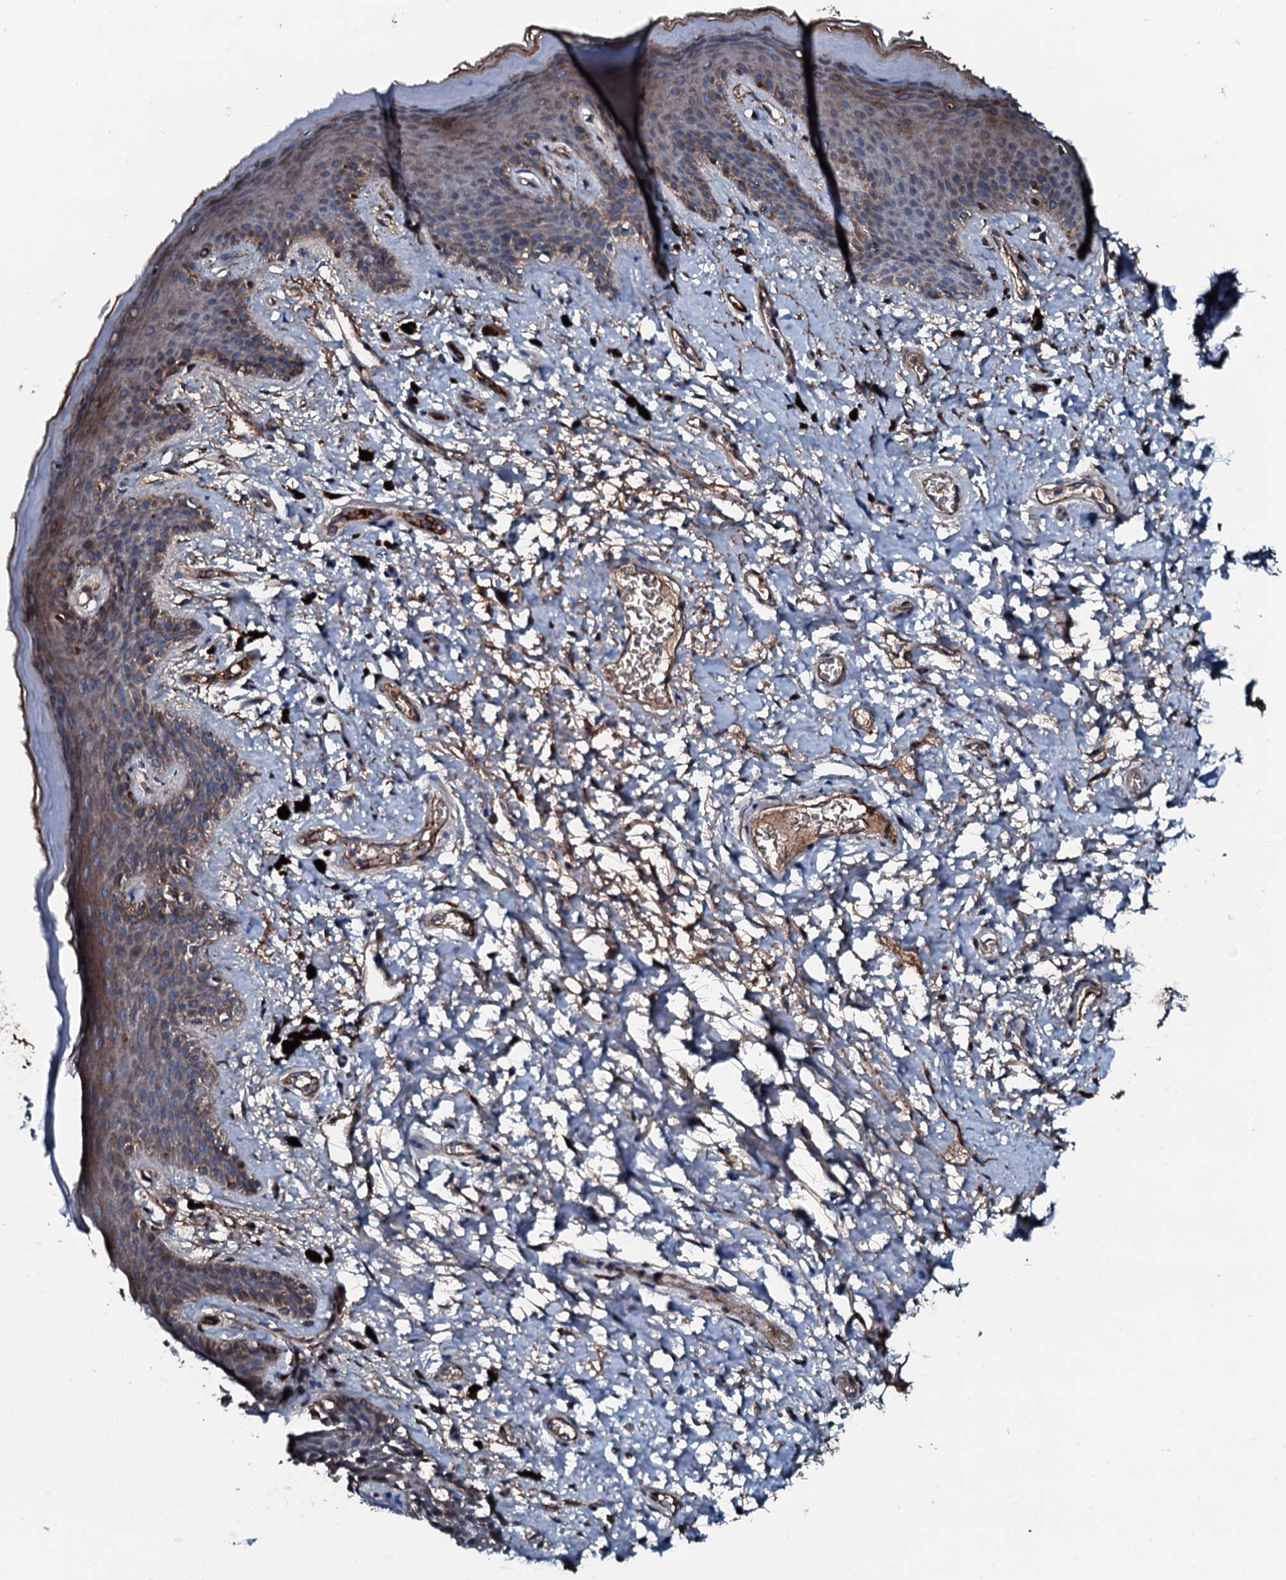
{"staining": {"intensity": "moderate", "quantity": "25%-75%", "location": "cytoplasmic/membranous"}, "tissue": "skin", "cell_type": "Epidermal cells", "image_type": "normal", "snomed": [{"axis": "morphology", "description": "Normal tissue, NOS"}, {"axis": "topography", "description": "Anal"}], "caption": "DAB (3,3'-diaminobenzidine) immunohistochemical staining of benign skin exhibits moderate cytoplasmic/membranous protein expression in about 25%-75% of epidermal cells.", "gene": "AARS1", "patient": {"sex": "female", "age": 46}}